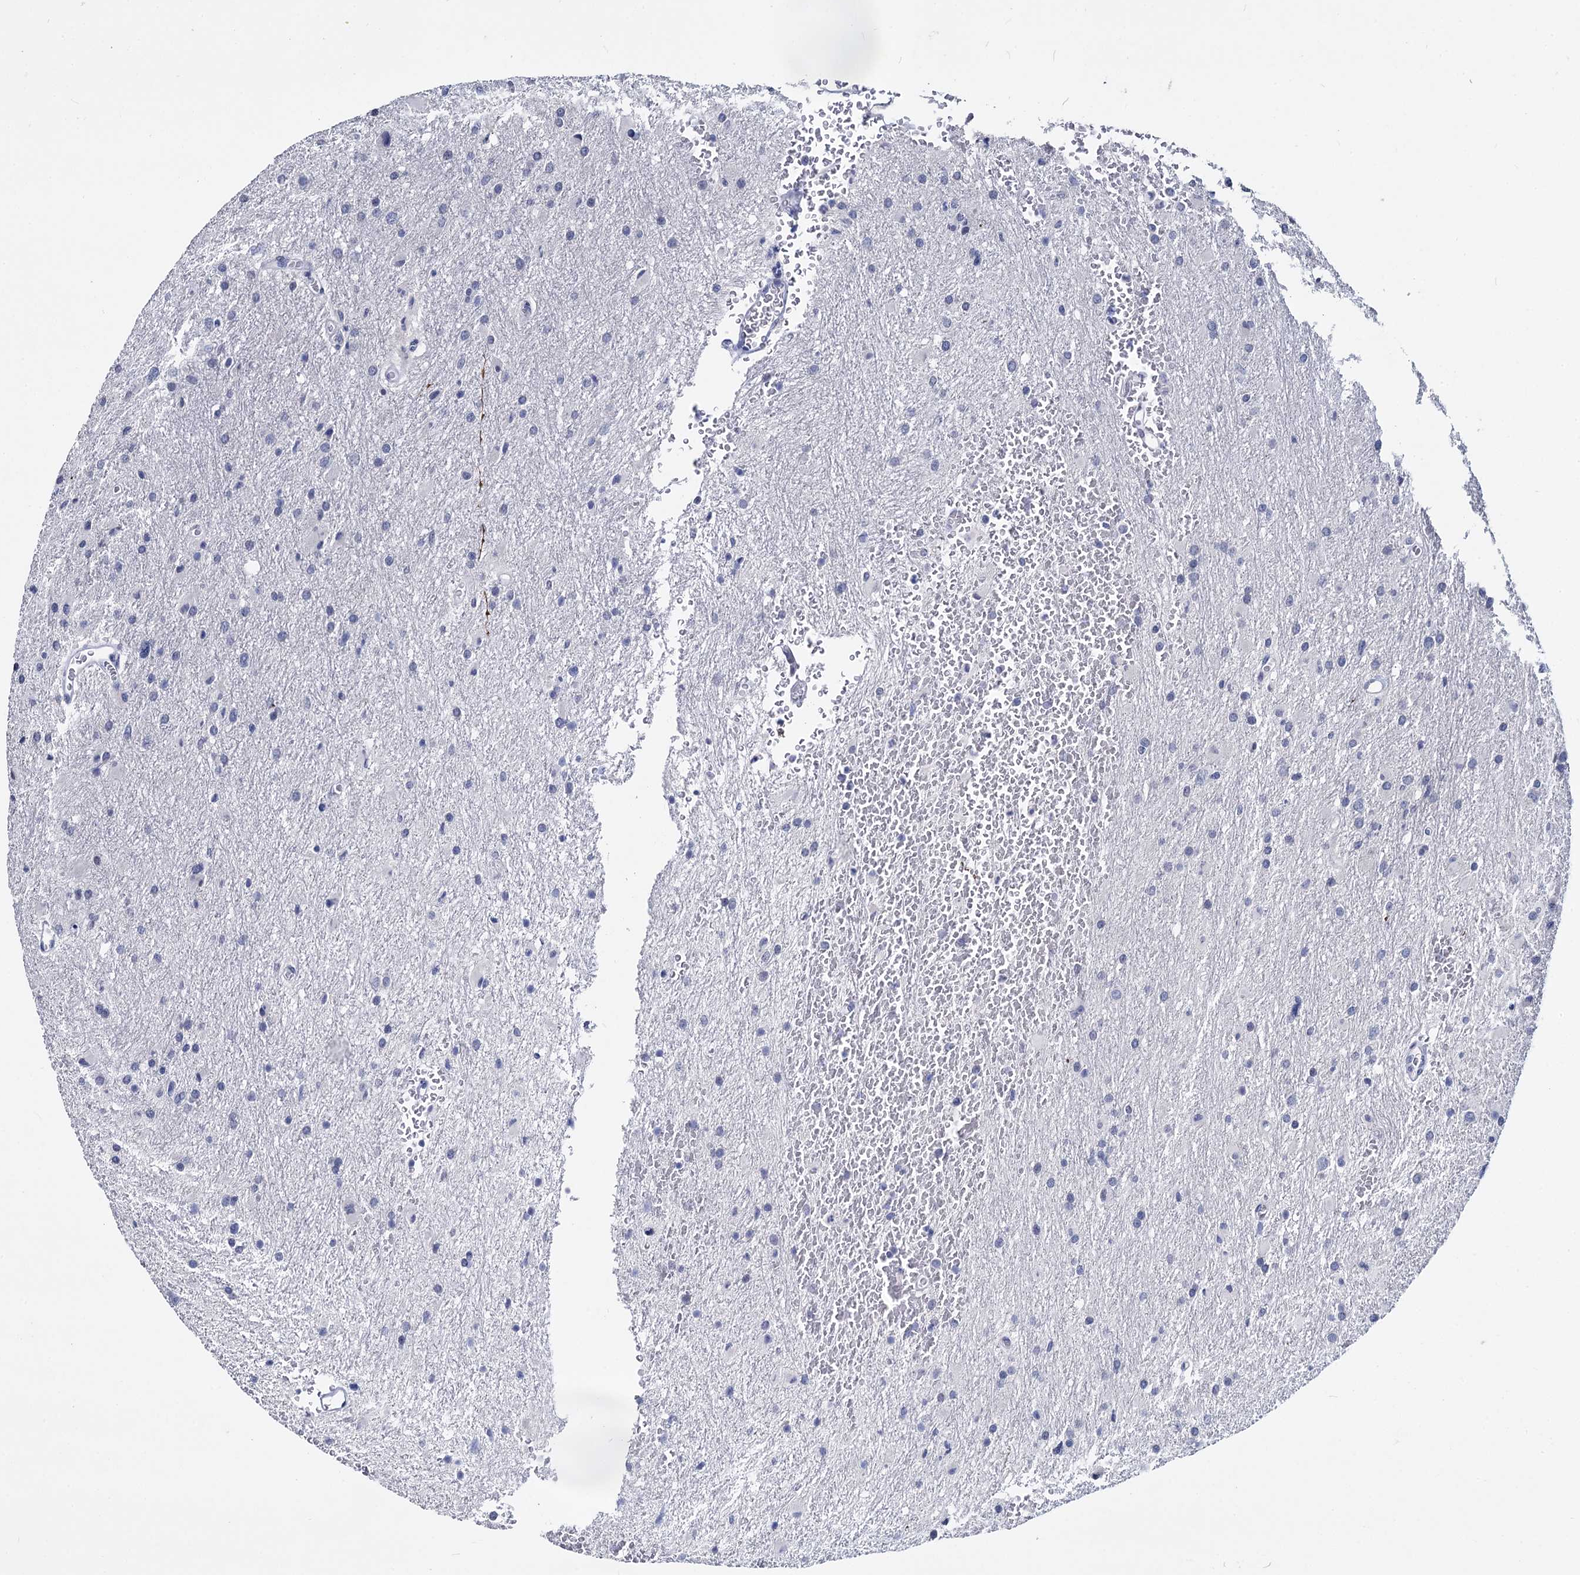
{"staining": {"intensity": "negative", "quantity": "none", "location": "none"}, "tissue": "glioma", "cell_type": "Tumor cells", "image_type": "cancer", "snomed": [{"axis": "morphology", "description": "Glioma, malignant, High grade"}, {"axis": "topography", "description": "Cerebral cortex"}], "caption": "This is an IHC histopathology image of human malignant glioma (high-grade). There is no positivity in tumor cells.", "gene": "MAGEA4", "patient": {"sex": "female", "age": 36}}